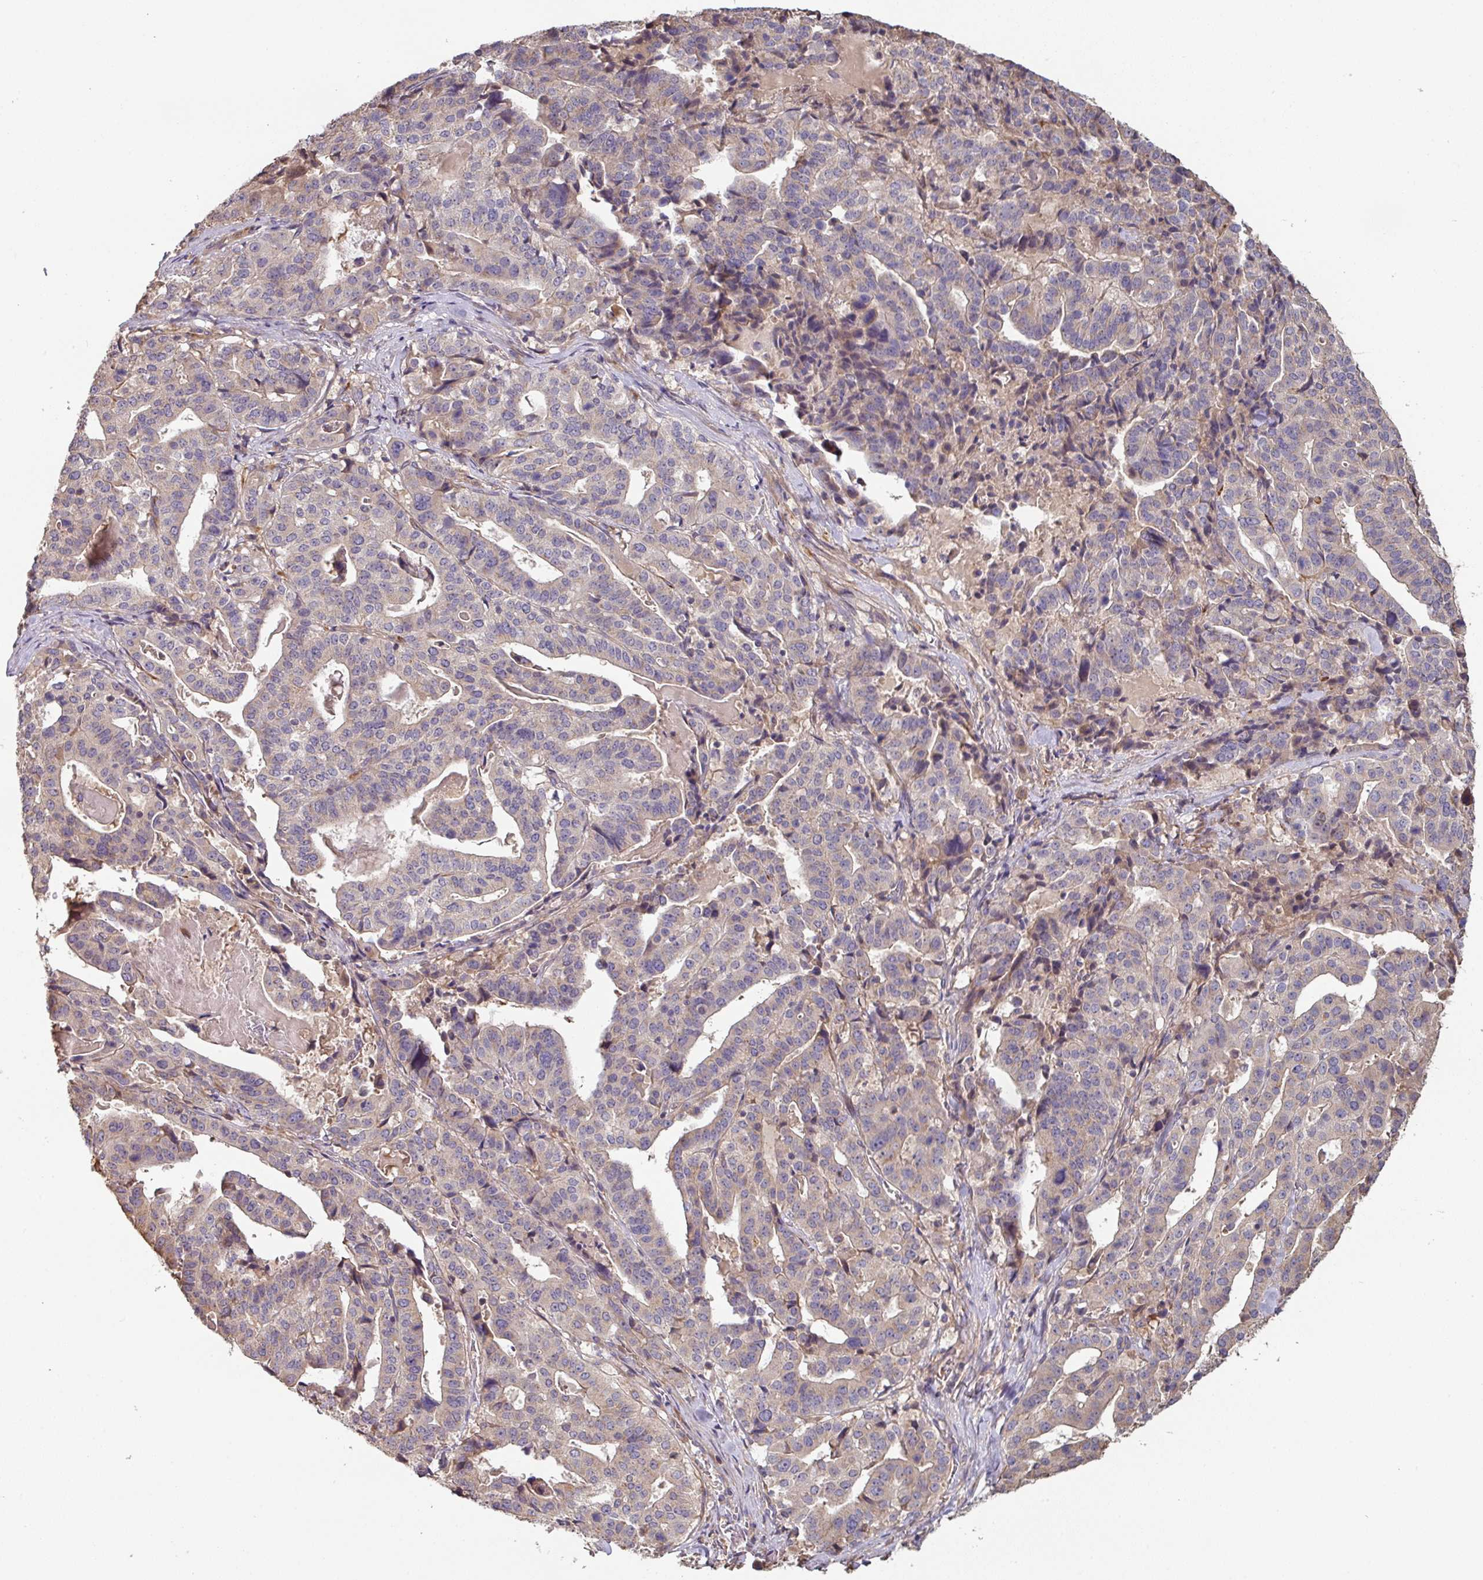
{"staining": {"intensity": "negative", "quantity": "none", "location": "none"}, "tissue": "stomach cancer", "cell_type": "Tumor cells", "image_type": "cancer", "snomed": [{"axis": "morphology", "description": "Adenocarcinoma, NOS"}, {"axis": "topography", "description": "Stomach"}], "caption": "IHC of human stomach cancer (adenocarcinoma) displays no positivity in tumor cells.", "gene": "SIK1", "patient": {"sex": "male", "age": 48}}